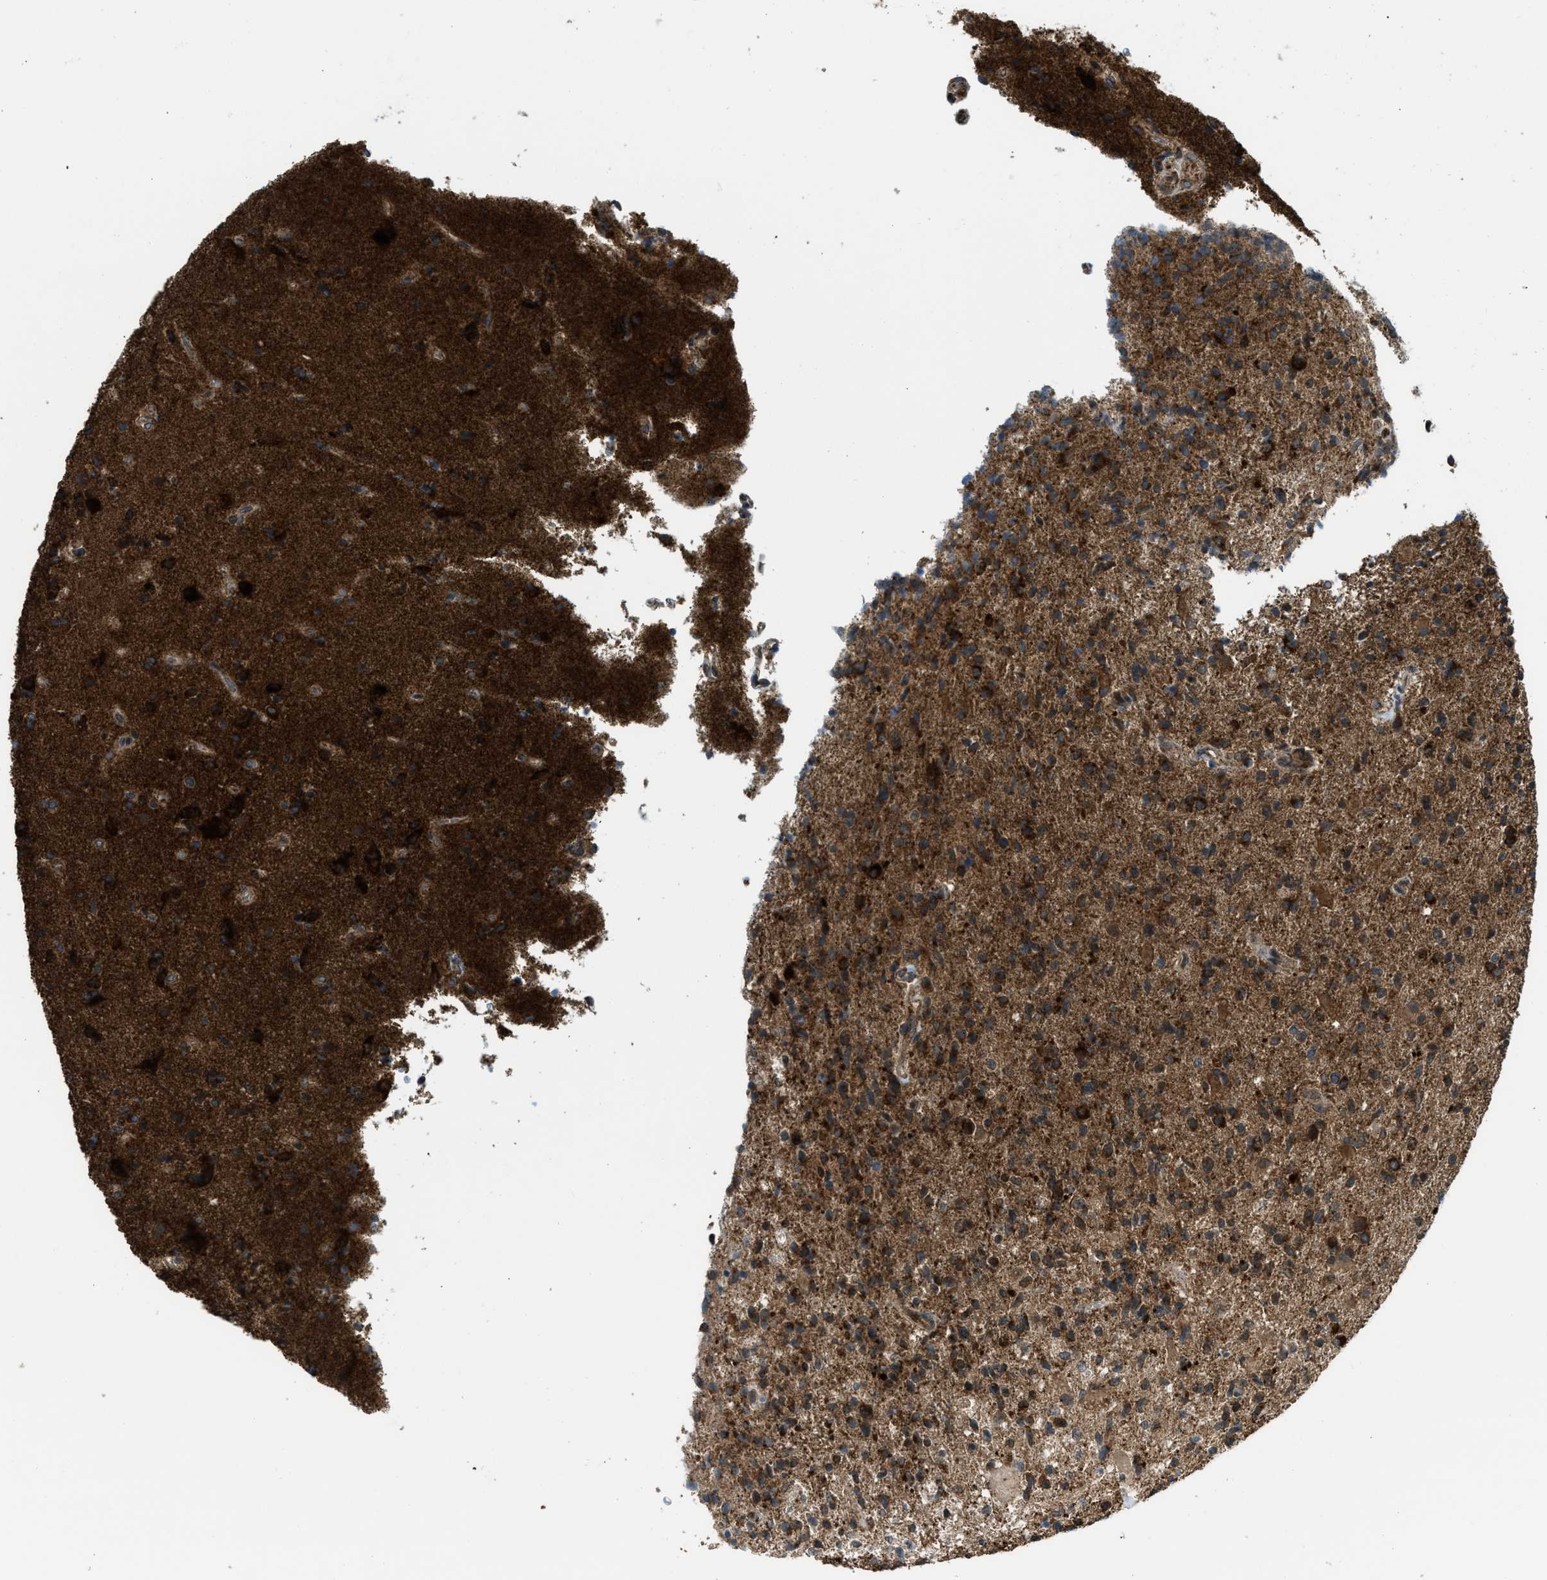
{"staining": {"intensity": "strong", "quantity": ">75%", "location": "cytoplasmic/membranous"}, "tissue": "glioma", "cell_type": "Tumor cells", "image_type": "cancer", "snomed": [{"axis": "morphology", "description": "Glioma, malignant, High grade"}, {"axis": "topography", "description": "Brain"}], "caption": "This is an image of IHC staining of malignant high-grade glioma, which shows strong staining in the cytoplasmic/membranous of tumor cells.", "gene": "SESN2", "patient": {"sex": "male", "age": 72}}